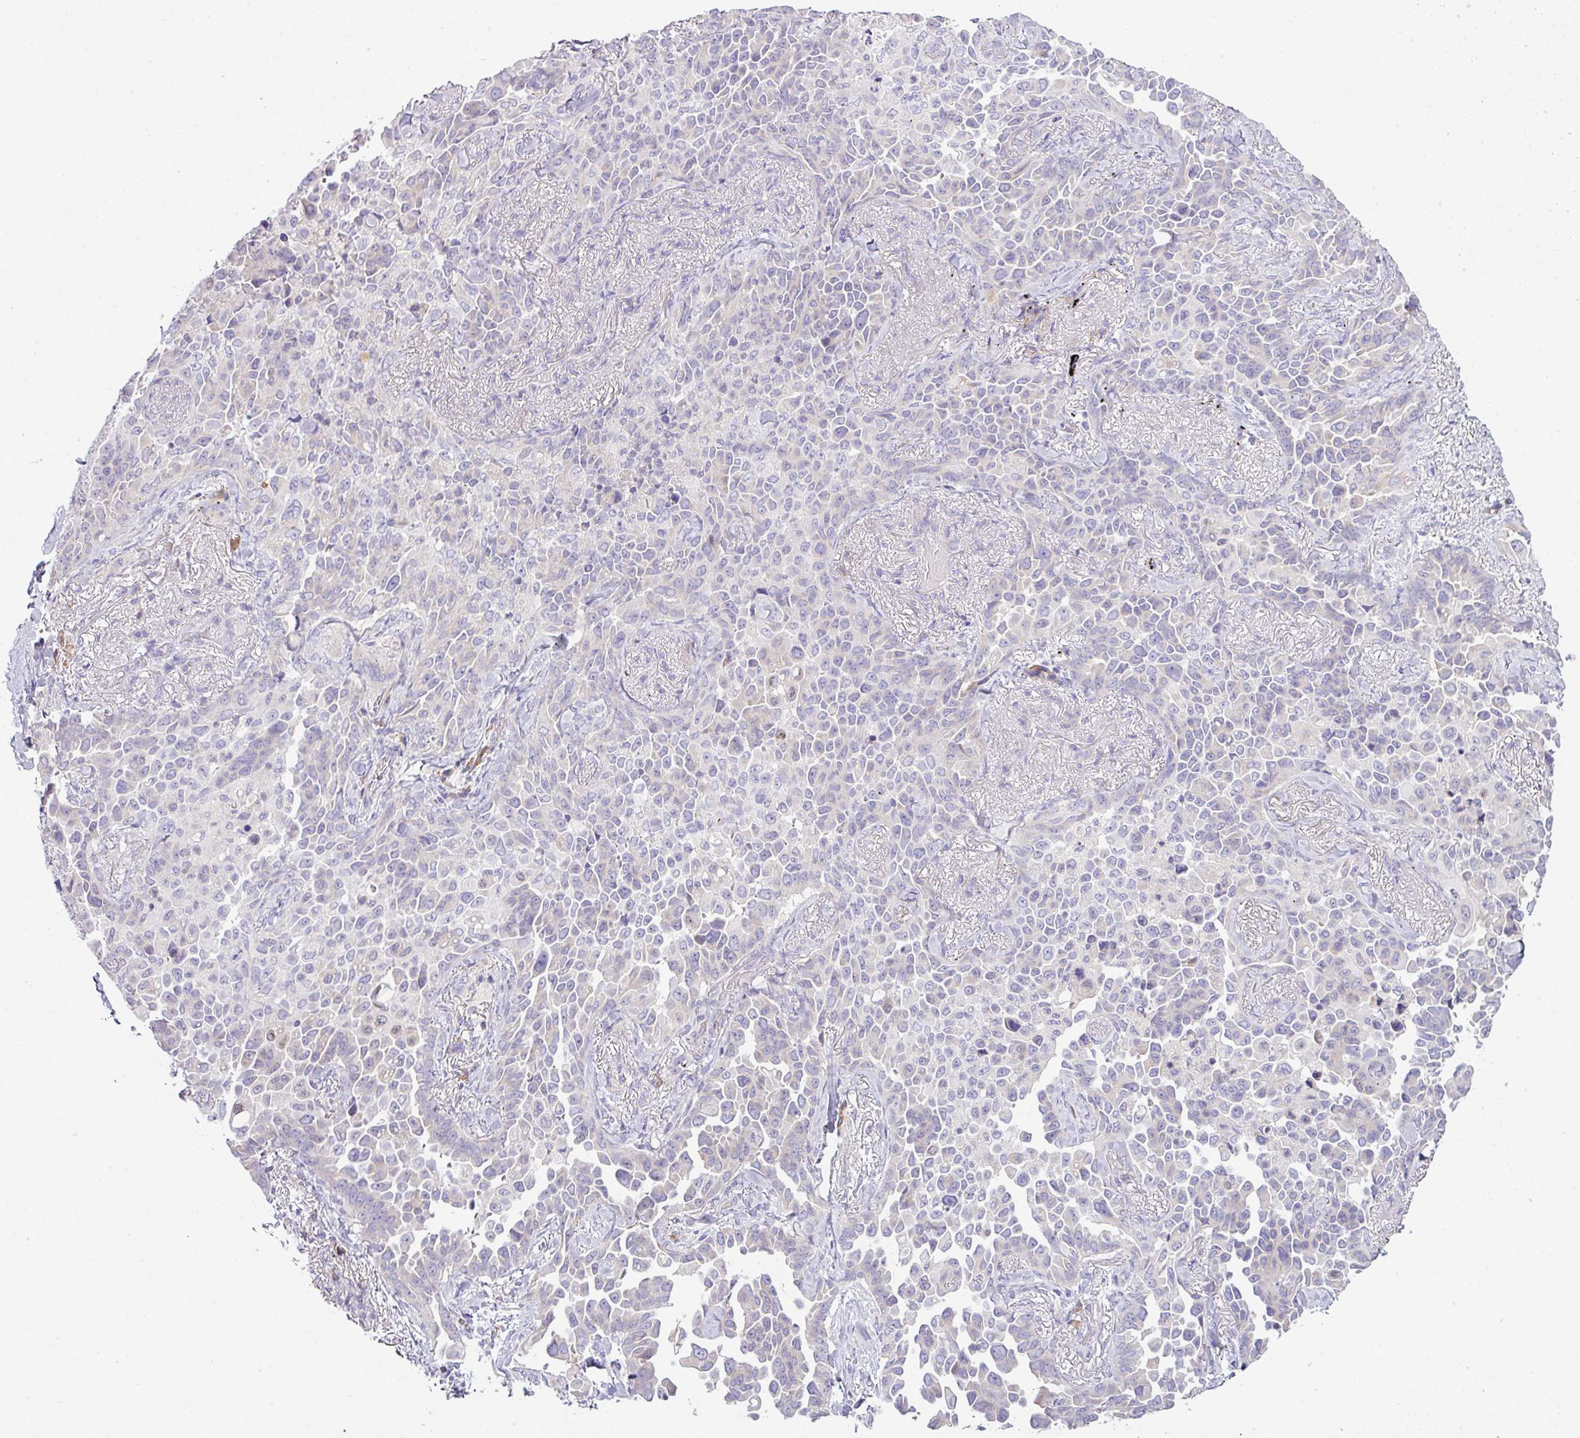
{"staining": {"intensity": "negative", "quantity": "none", "location": "none"}, "tissue": "lung cancer", "cell_type": "Tumor cells", "image_type": "cancer", "snomed": [{"axis": "morphology", "description": "Adenocarcinoma, NOS"}, {"axis": "topography", "description": "Lung"}], "caption": "Tumor cells are negative for protein expression in human lung cancer. Brightfield microscopy of immunohistochemistry (IHC) stained with DAB (3,3'-diaminobenzidine) (brown) and hematoxylin (blue), captured at high magnification.", "gene": "SLAMF6", "patient": {"sex": "female", "age": 67}}